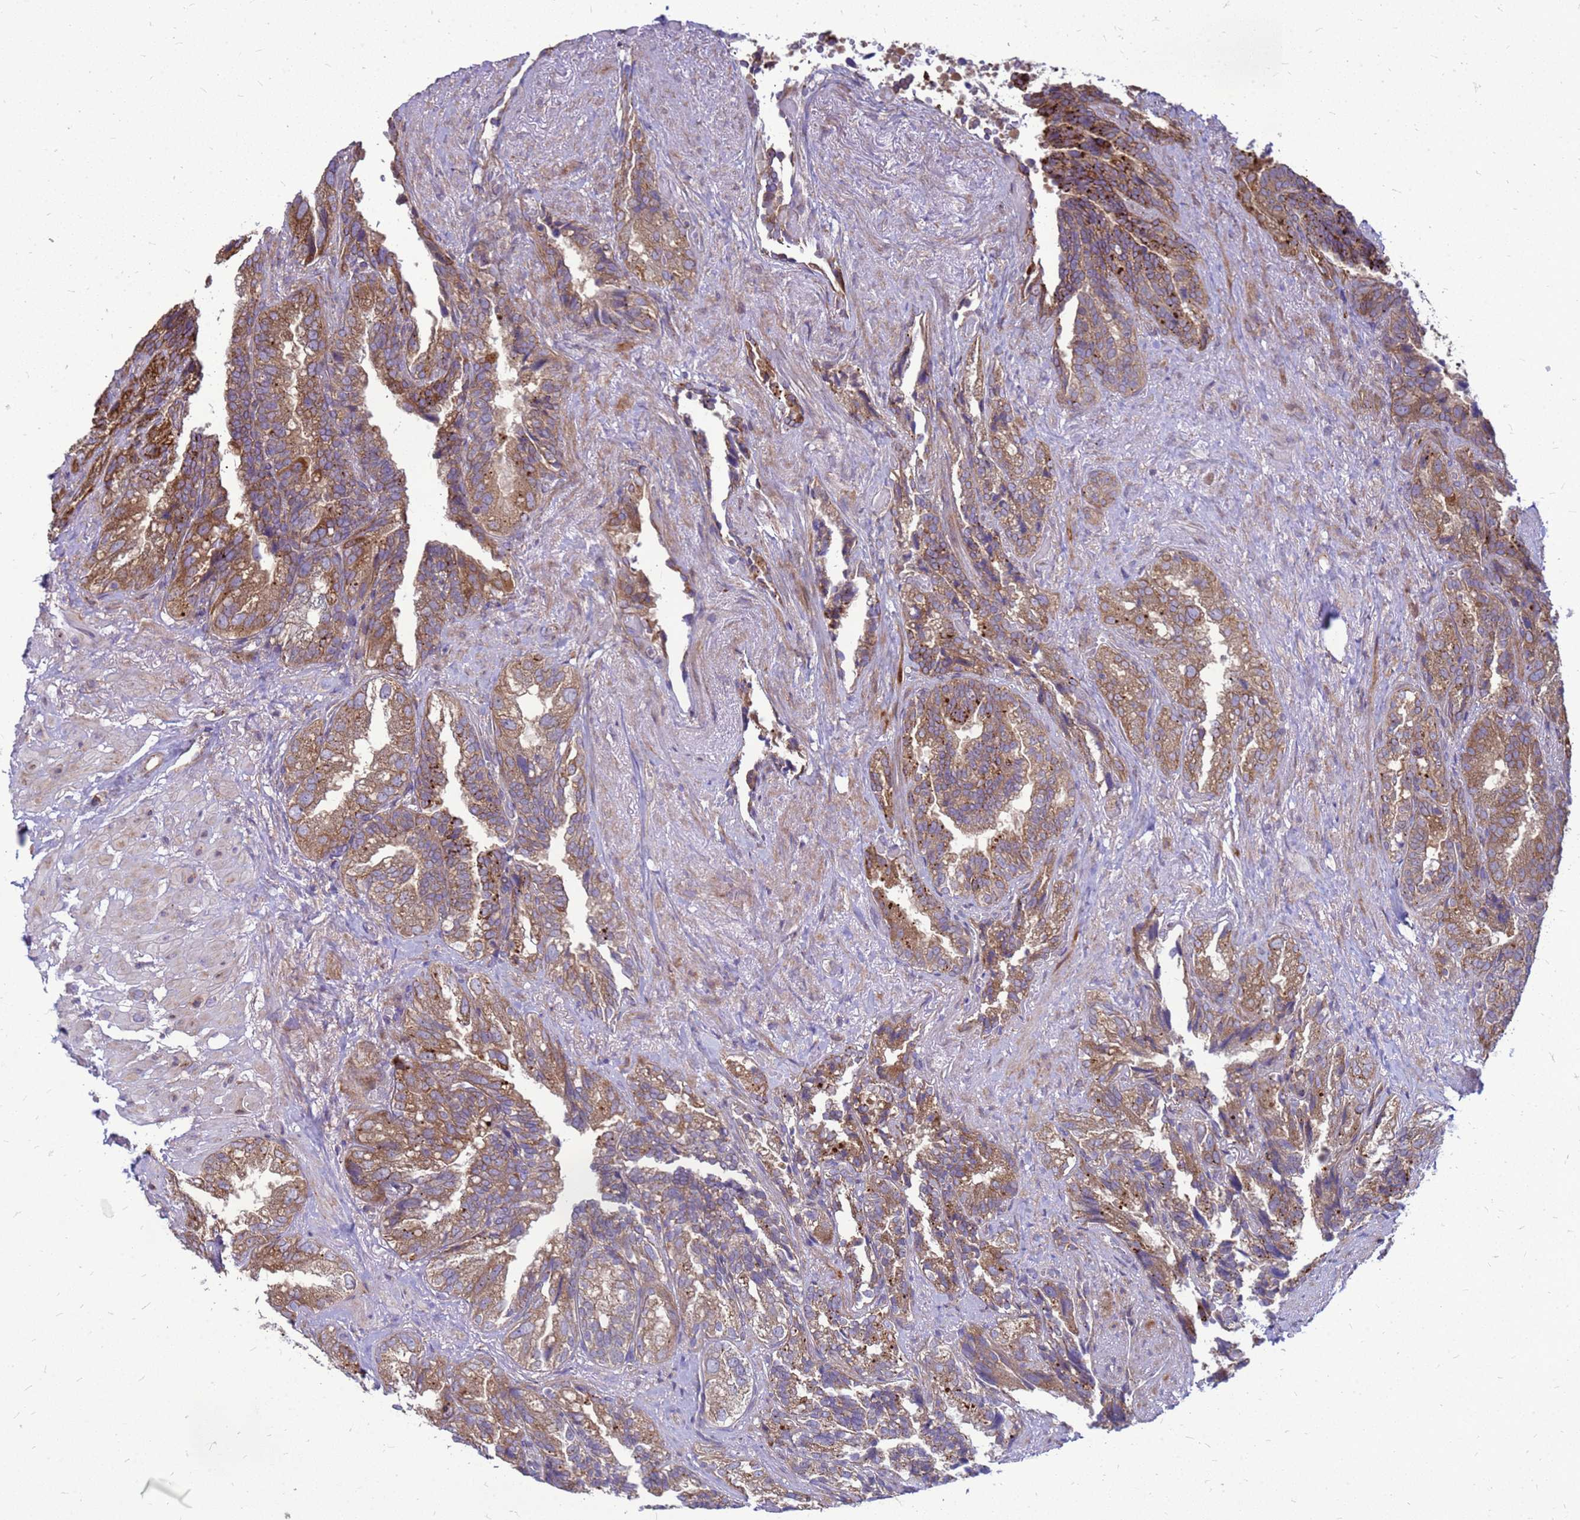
{"staining": {"intensity": "strong", "quantity": ">75%", "location": "cytoplasmic/membranous"}, "tissue": "seminal vesicle", "cell_type": "Glandular cells", "image_type": "normal", "snomed": [{"axis": "morphology", "description": "Normal tissue, NOS"}, {"axis": "topography", "description": "Seminal veicle"}, {"axis": "topography", "description": "Peripheral nerve tissue"}], "caption": "Brown immunohistochemical staining in unremarkable human seminal vesicle exhibits strong cytoplasmic/membranous staining in about >75% of glandular cells. (DAB (3,3'-diaminobenzidine) IHC, brown staining for protein, blue staining for nuclei).", "gene": "FSTL4", "patient": {"sex": "male", "age": 63}}